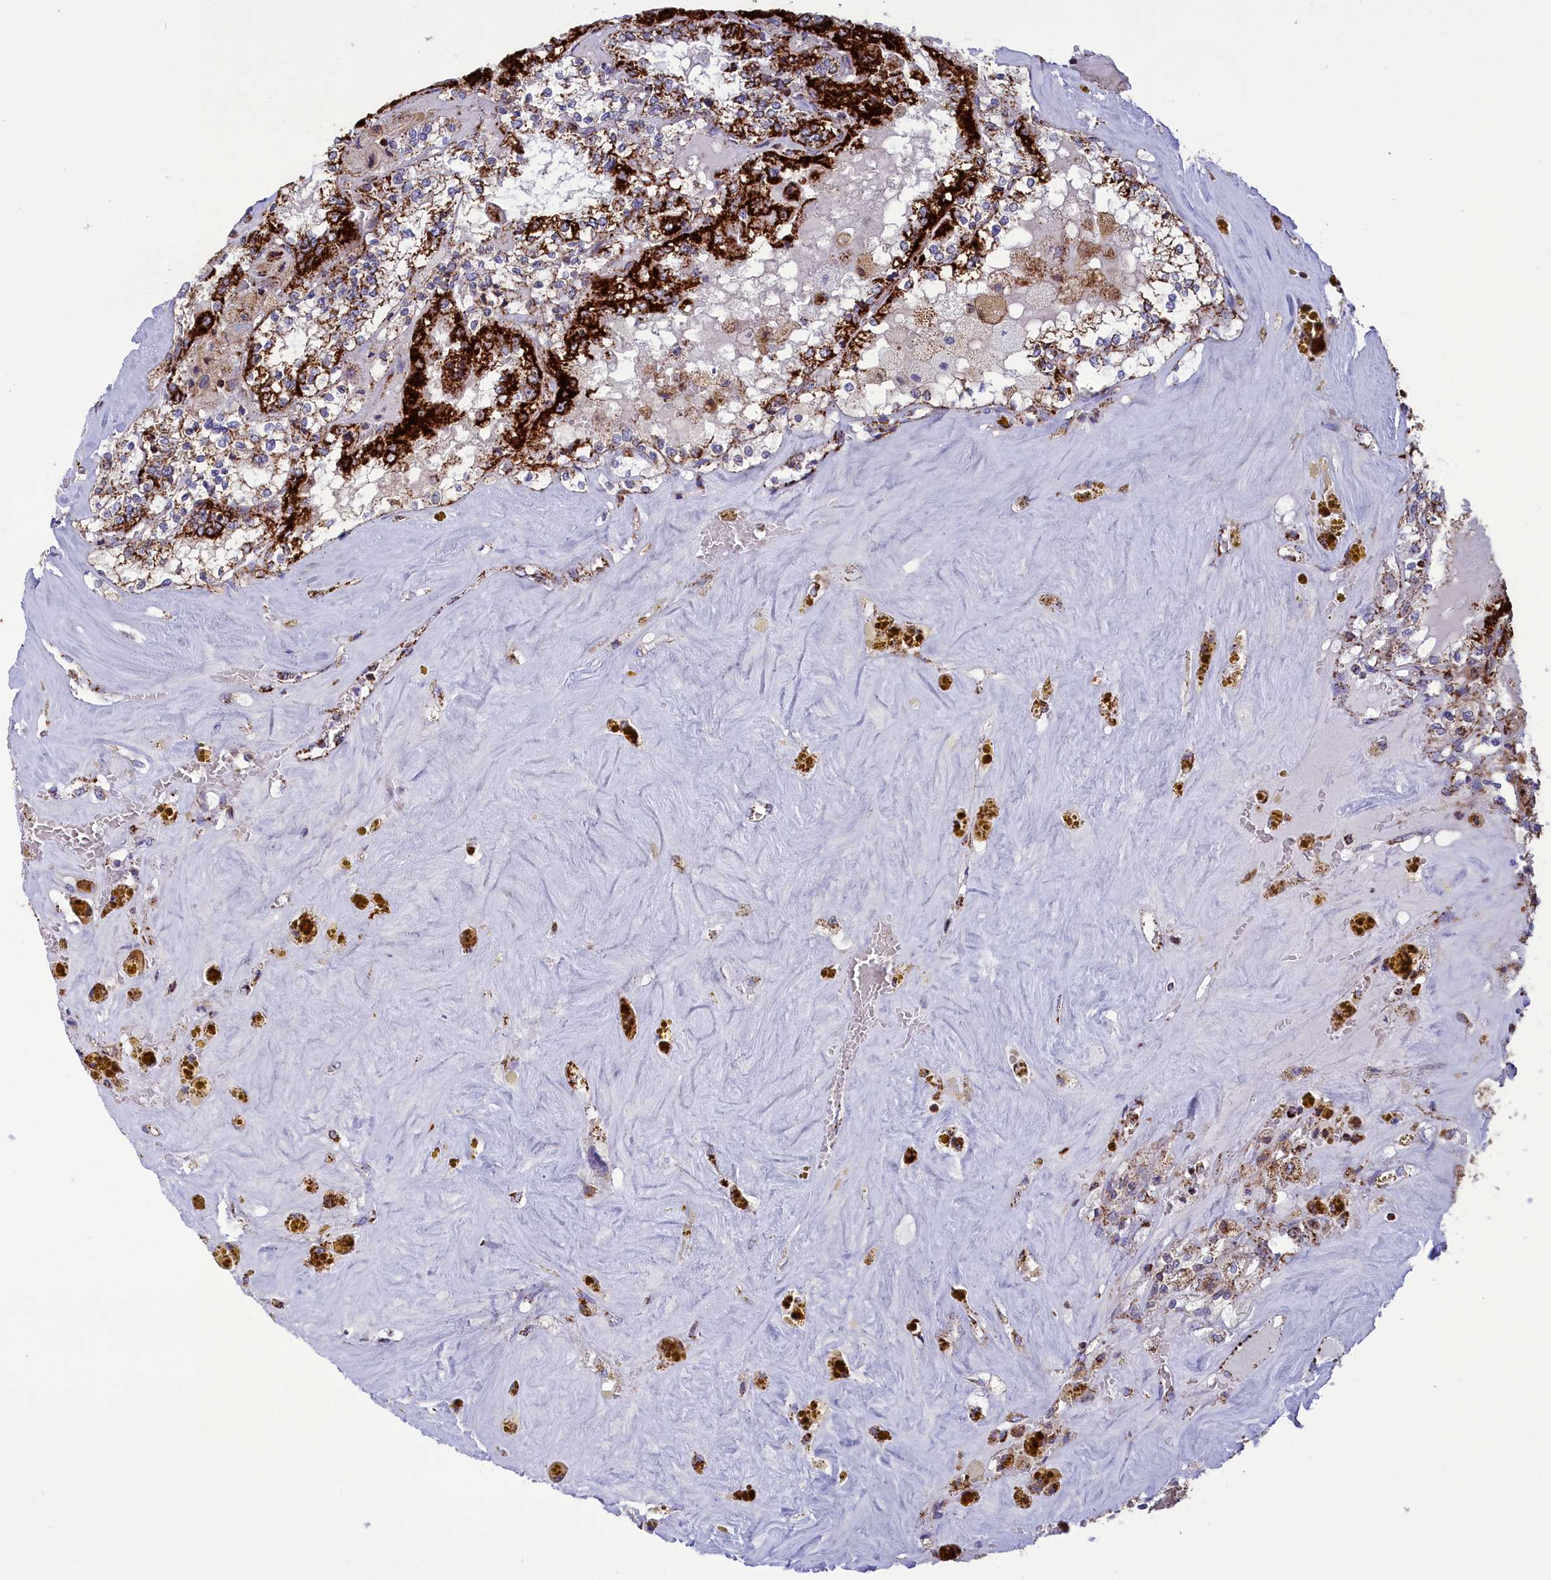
{"staining": {"intensity": "strong", "quantity": ">75%", "location": "cytoplasmic/membranous"}, "tissue": "renal cancer", "cell_type": "Tumor cells", "image_type": "cancer", "snomed": [{"axis": "morphology", "description": "Adenocarcinoma, NOS"}, {"axis": "topography", "description": "Kidney"}], "caption": "Human renal cancer (adenocarcinoma) stained for a protein (brown) reveals strong cytoplasmic/membranous positive expression in approximately >75% of tumor cells.", "gene": "ISOC2", "patient": {"sex": "female", "age": 56}}